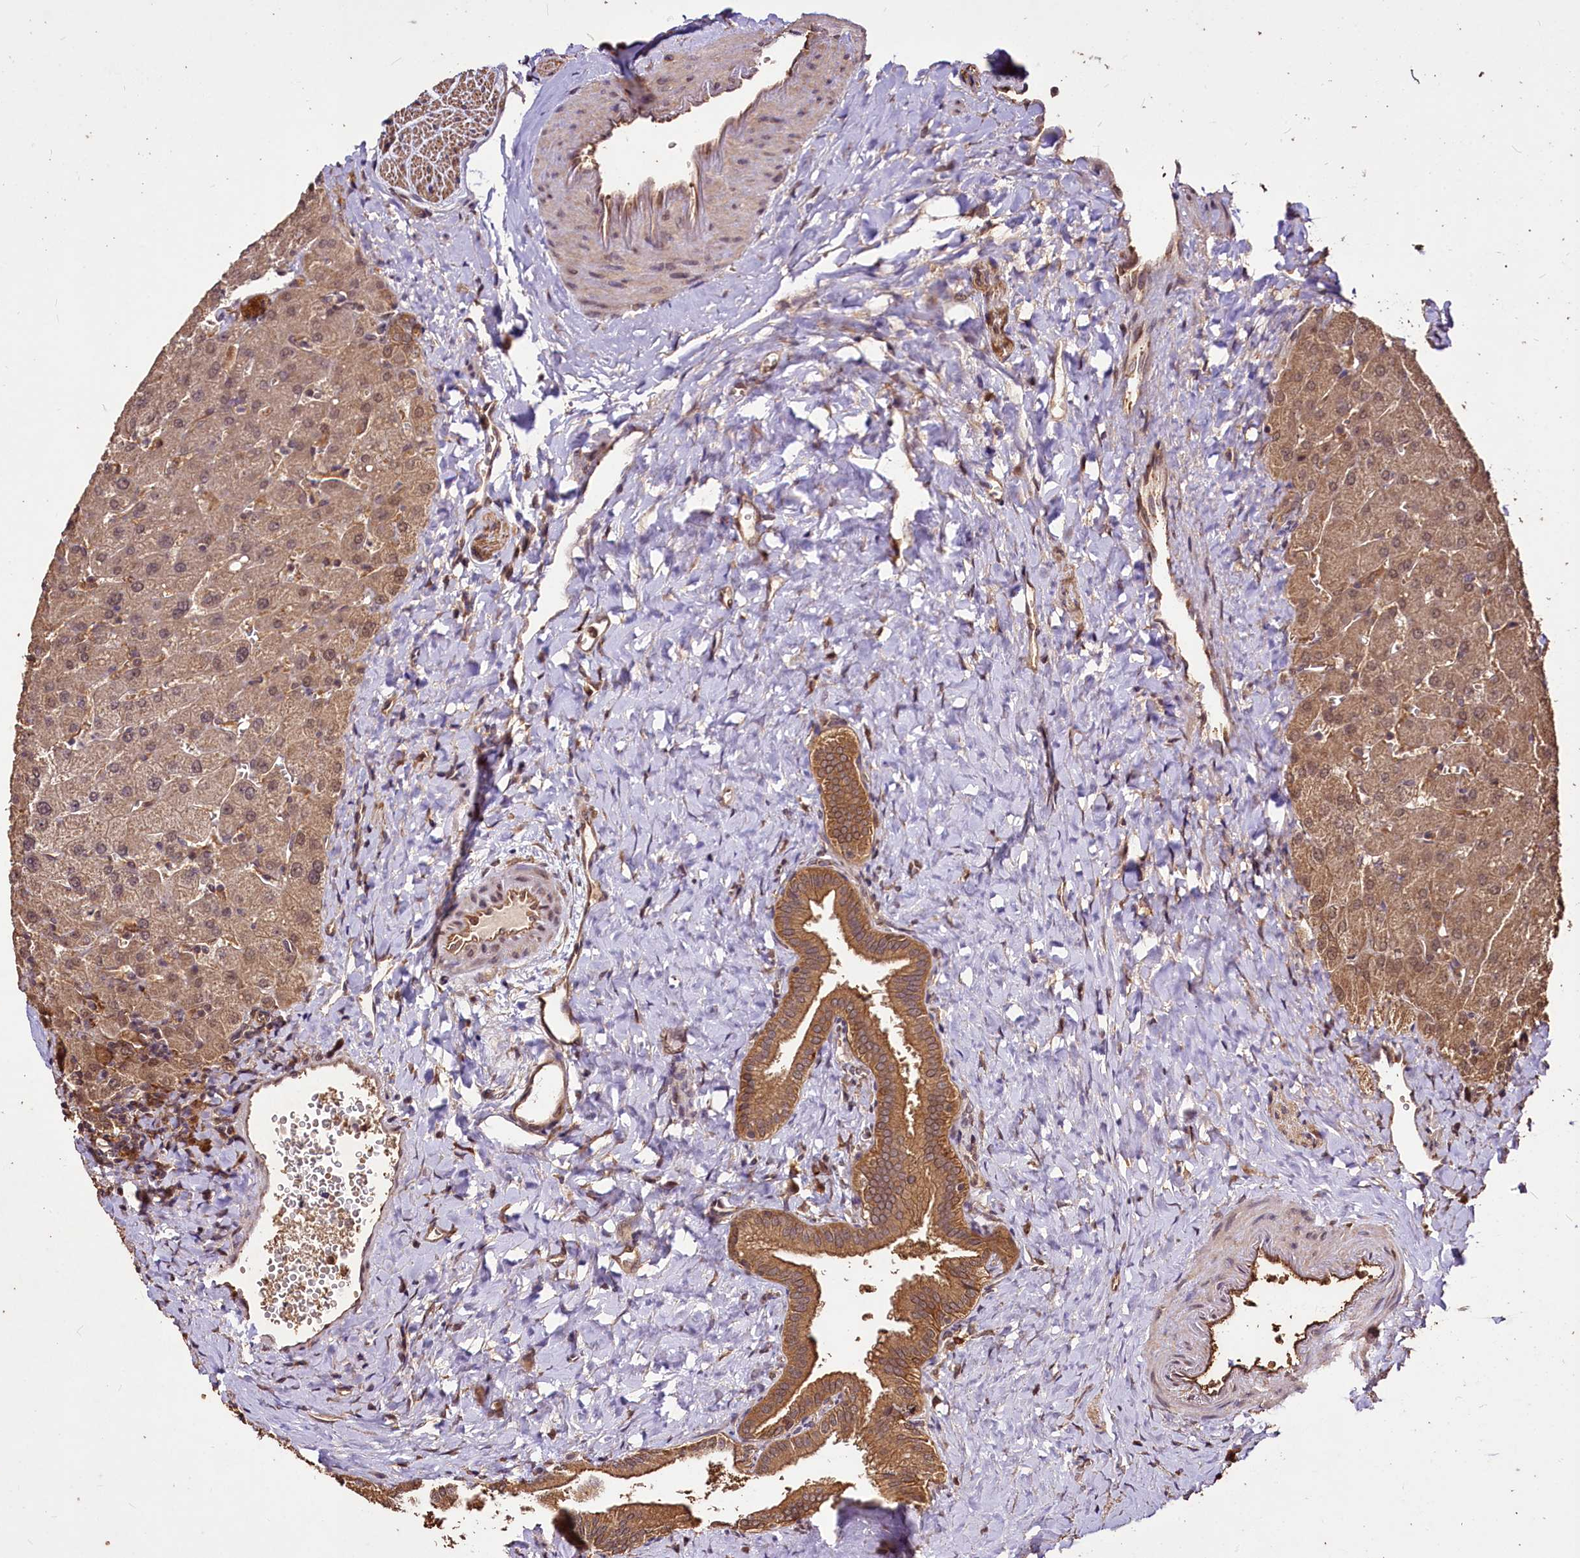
{"staining": {"intensity": "moderate", "quantity": ">75%", "location": "cytoplasmic/membranous"}, "tissue": "liver", "cell_type": "Cholangiocytes", "image_type": "normal", "snomed": [{"axis": "morphology", "description": "Normal tissue, NOS"}, {"axis": "topography", "description": "Liver"}], "caption": "Protein staining of unremarkable liver shows moderate cytoplasmic/membranous positivity in approximately >75% of cholangiocytes.", "gene": "VPS51", "patient": {"sex": "male", "age": 55}}